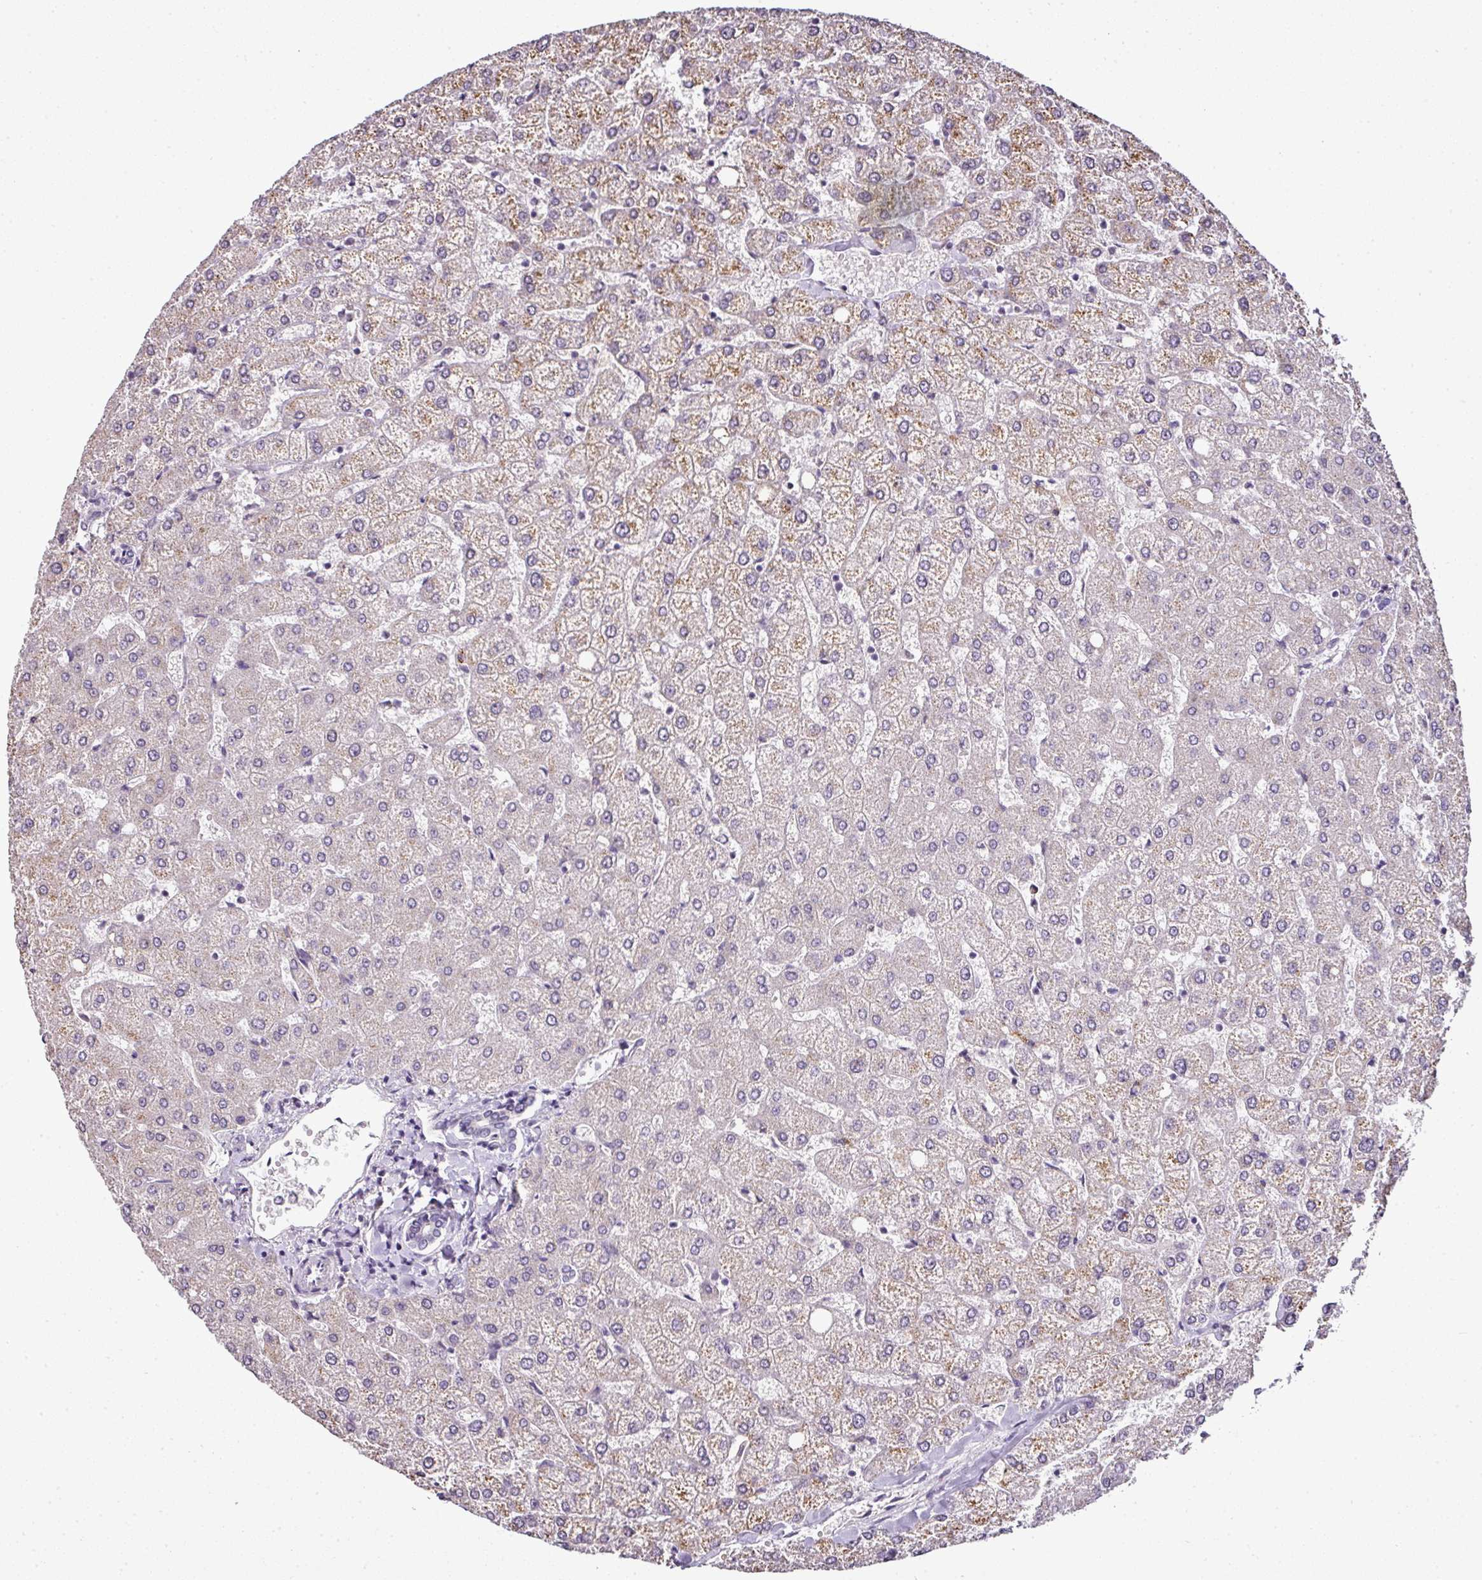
{"staining": {"intensity": "negative", "quantity": "none", "location": "none"}, "tissue": "liver", "cell_type": "Cholangiocytes", "image_type": "normal", "snomed": [{"axis": "morphology", "description": "Normal tissue, NOS"}, {"axis": "topography", "description": "Liver"}], "caption": "This is an immunohistochemistry histopathology image of normal liver. There is no positivity in cholangiocytes.", "gene": "TEX30", "patient": {"sex": "female", "age": 54}}